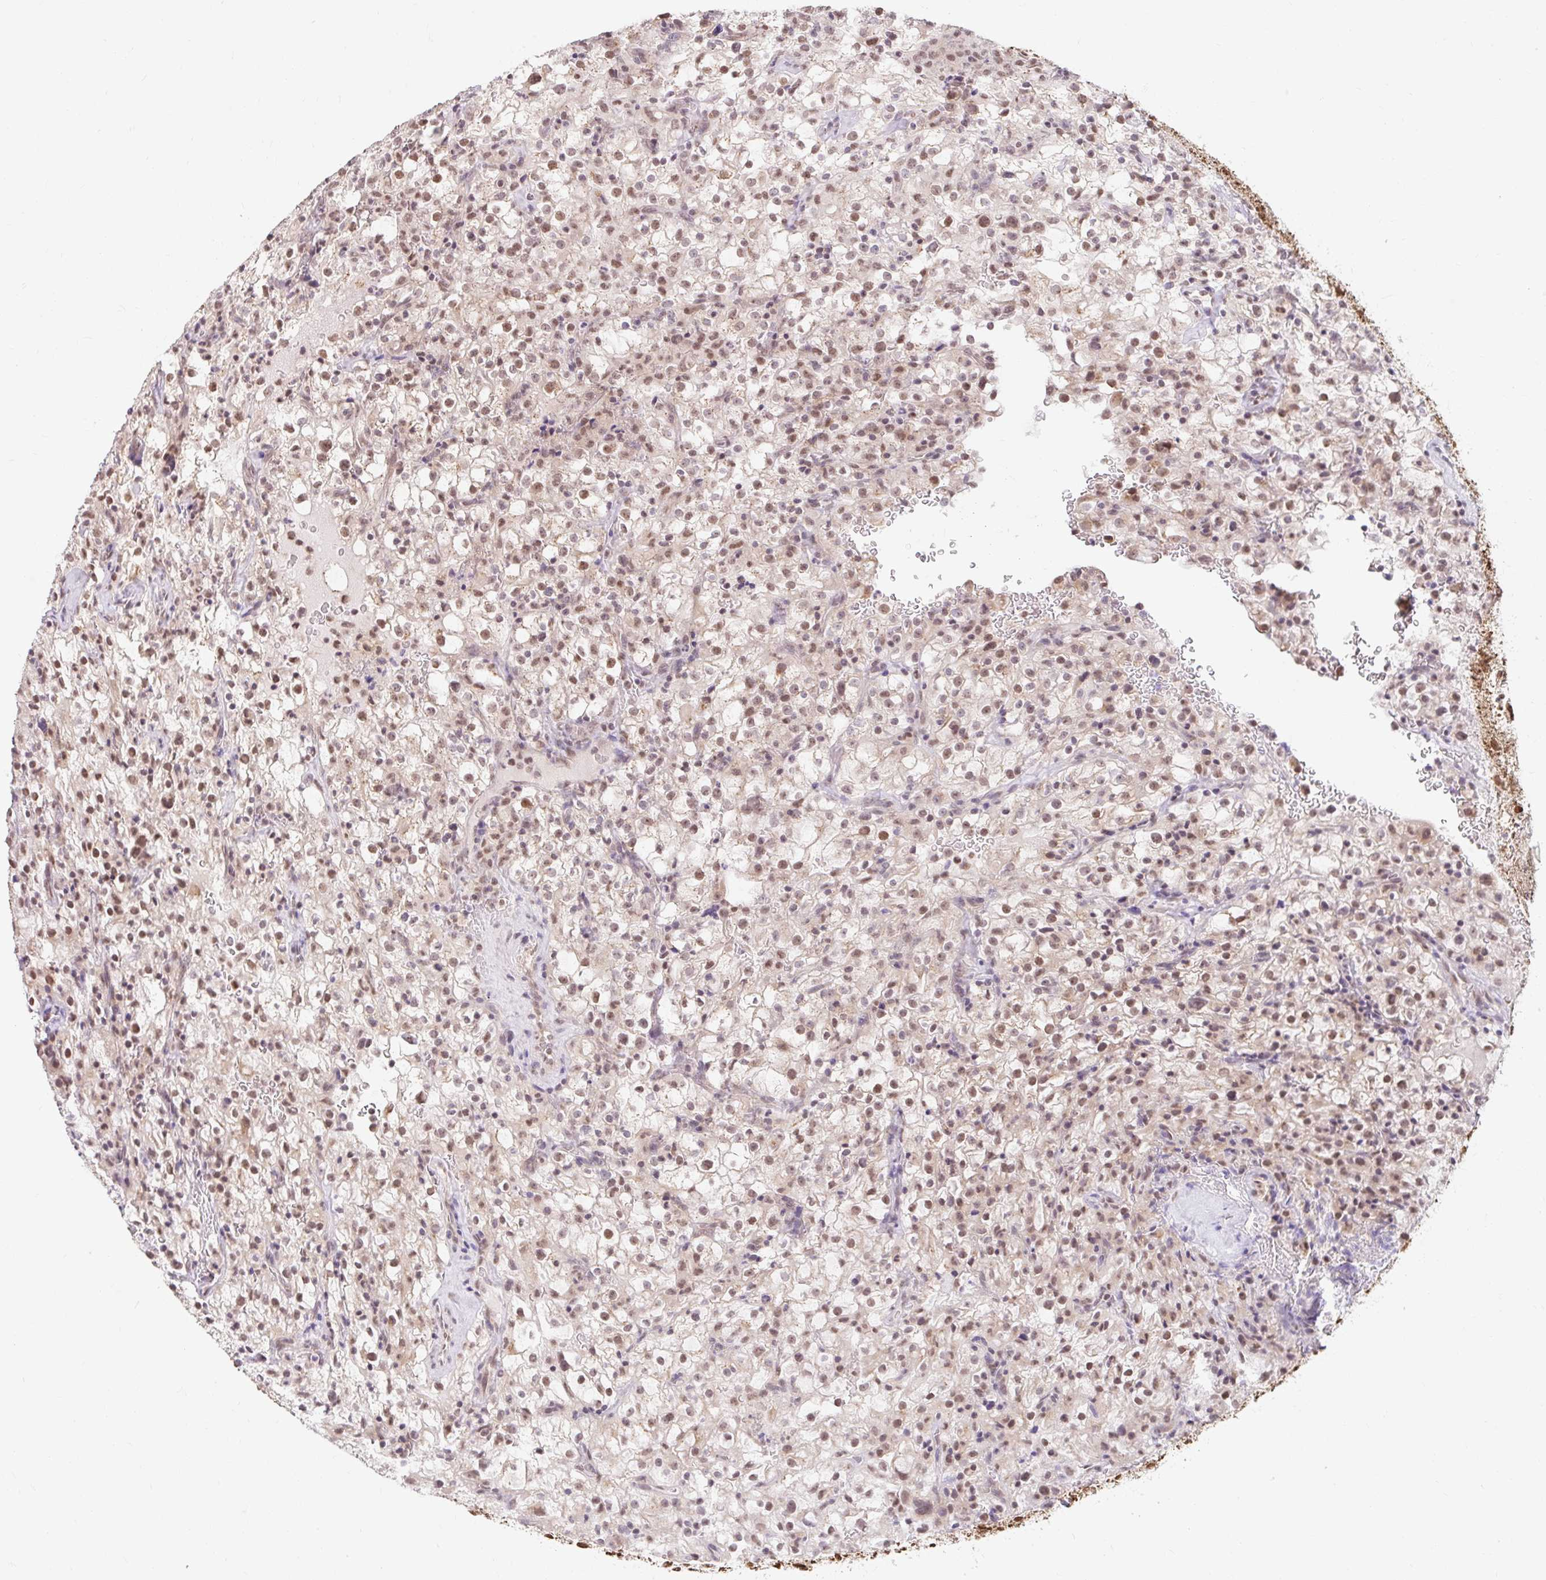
{"staining": {"intensity": "moderate", "quantity": ">75%", "location": "nuclear"}, "tissue": "renal cancer", "cell_type": "Tumor cells", "image_type": "cancer", "snomed": [{"axis": "morphology", "description": "Adenocarcinoma, NOS"}, {"axis": "topography", "description": "Kidney"}], "caption": "IHC micrograph of neoplastic tissue: human renal cancer (adenocarcinoma) stained using IHC shows medium levels of moderate protein expression localized specifically in the nuclear of tumor cells, appearing as a nuclear brown color.", "gene": "BICRA", "patient": {"sex": "female", "age": 74}}